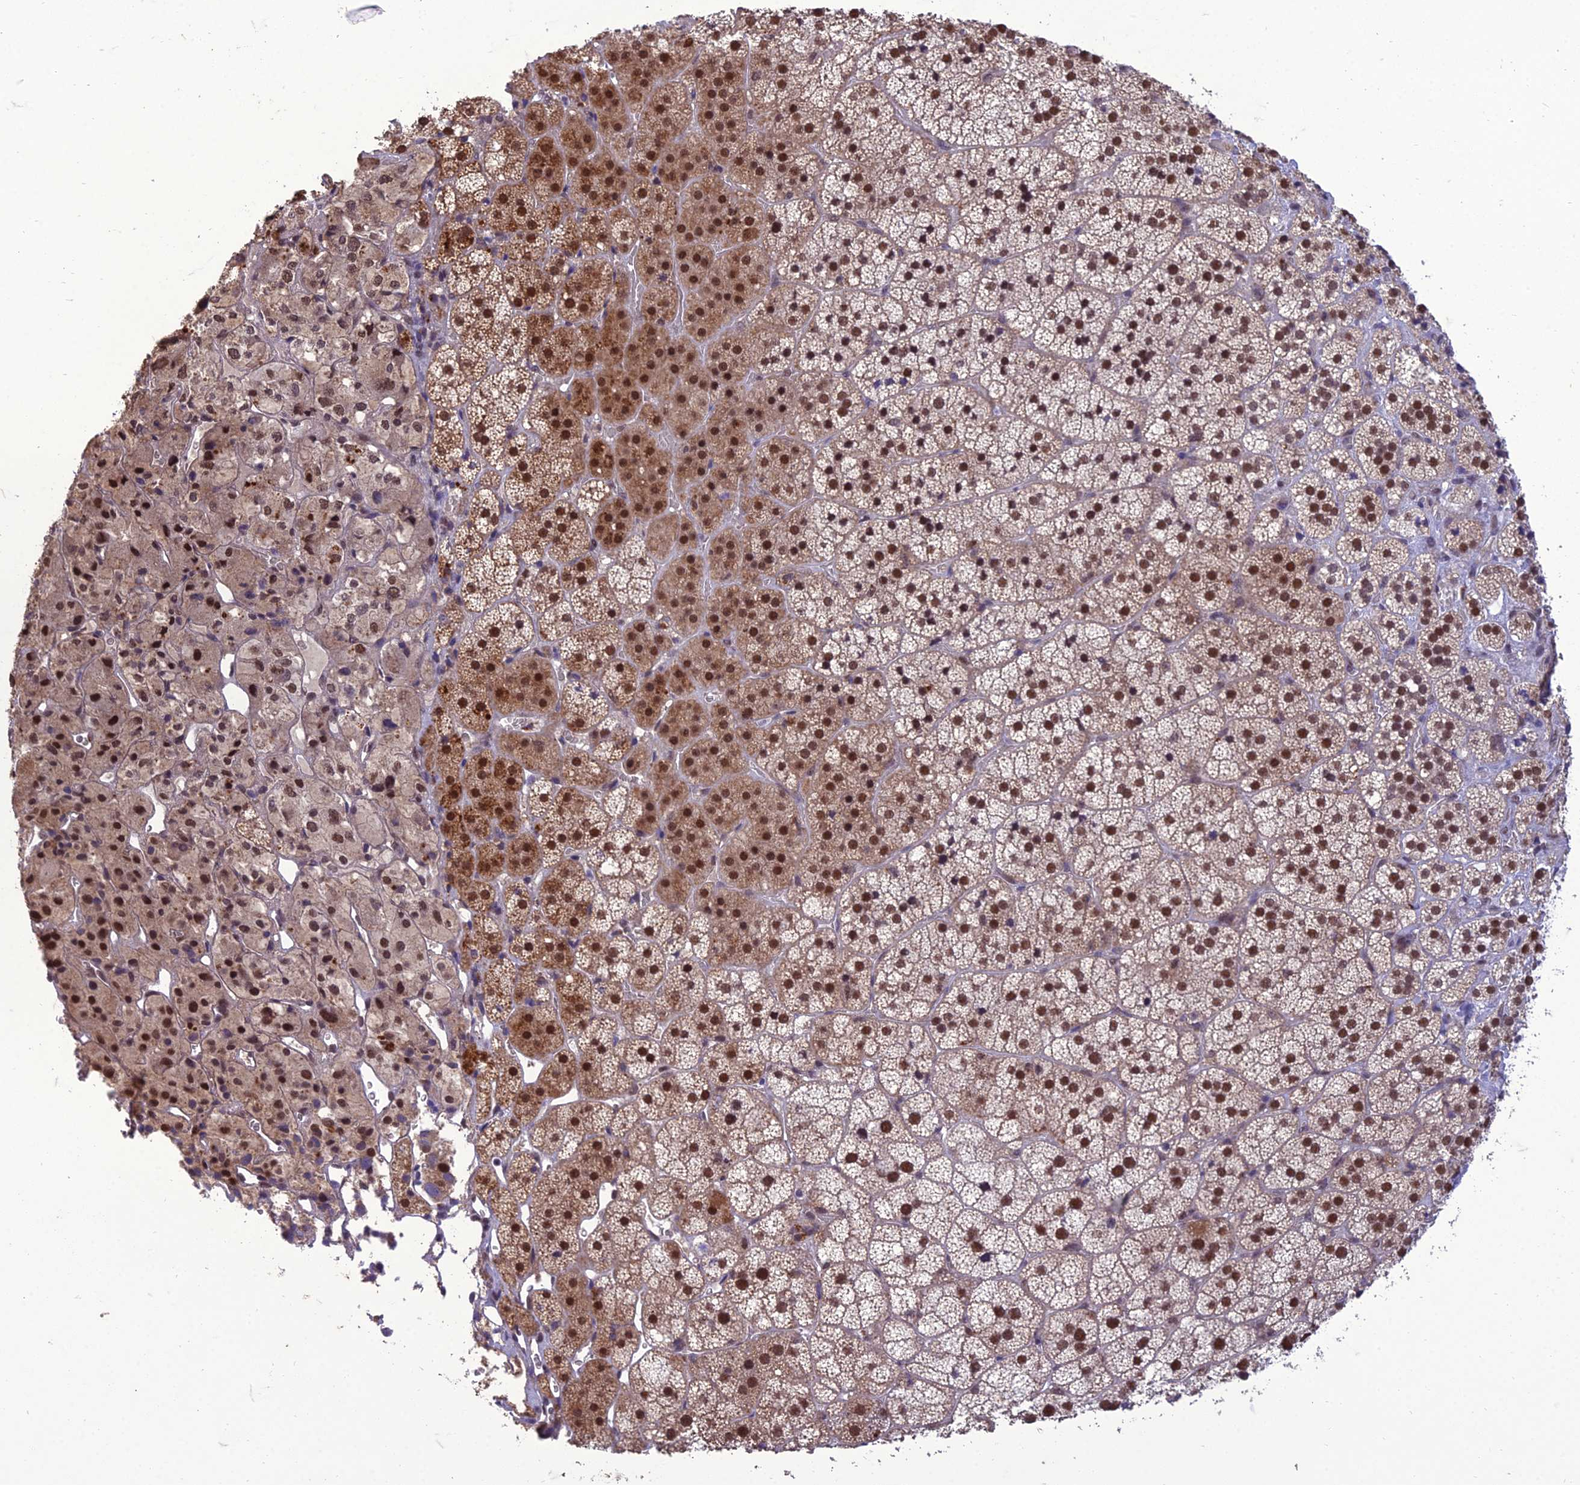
{"staining": {"intensity": "strong", "quantity": ">75%", "location": "cytoplasmic/membranous,nuclear"}, "tissue": "adrenal gland", "cell_type": "Glandular cells", "image_type": "normal", "snomed": [{"axis": "morphology", "description": "Normal tissue, NOS"}, {"axis": "topography", "description": "Adrenal gland"}], "caption": "The immunohistochemical stain shows strong cytoplasmic/membranous,nuclear expression in glandular cells of benign adrenal gland. (Brightfield microscopy of DAB IHC at high magnification).", "gene": "RANBP3", "patient": {"sex": "female", "age": 44}}